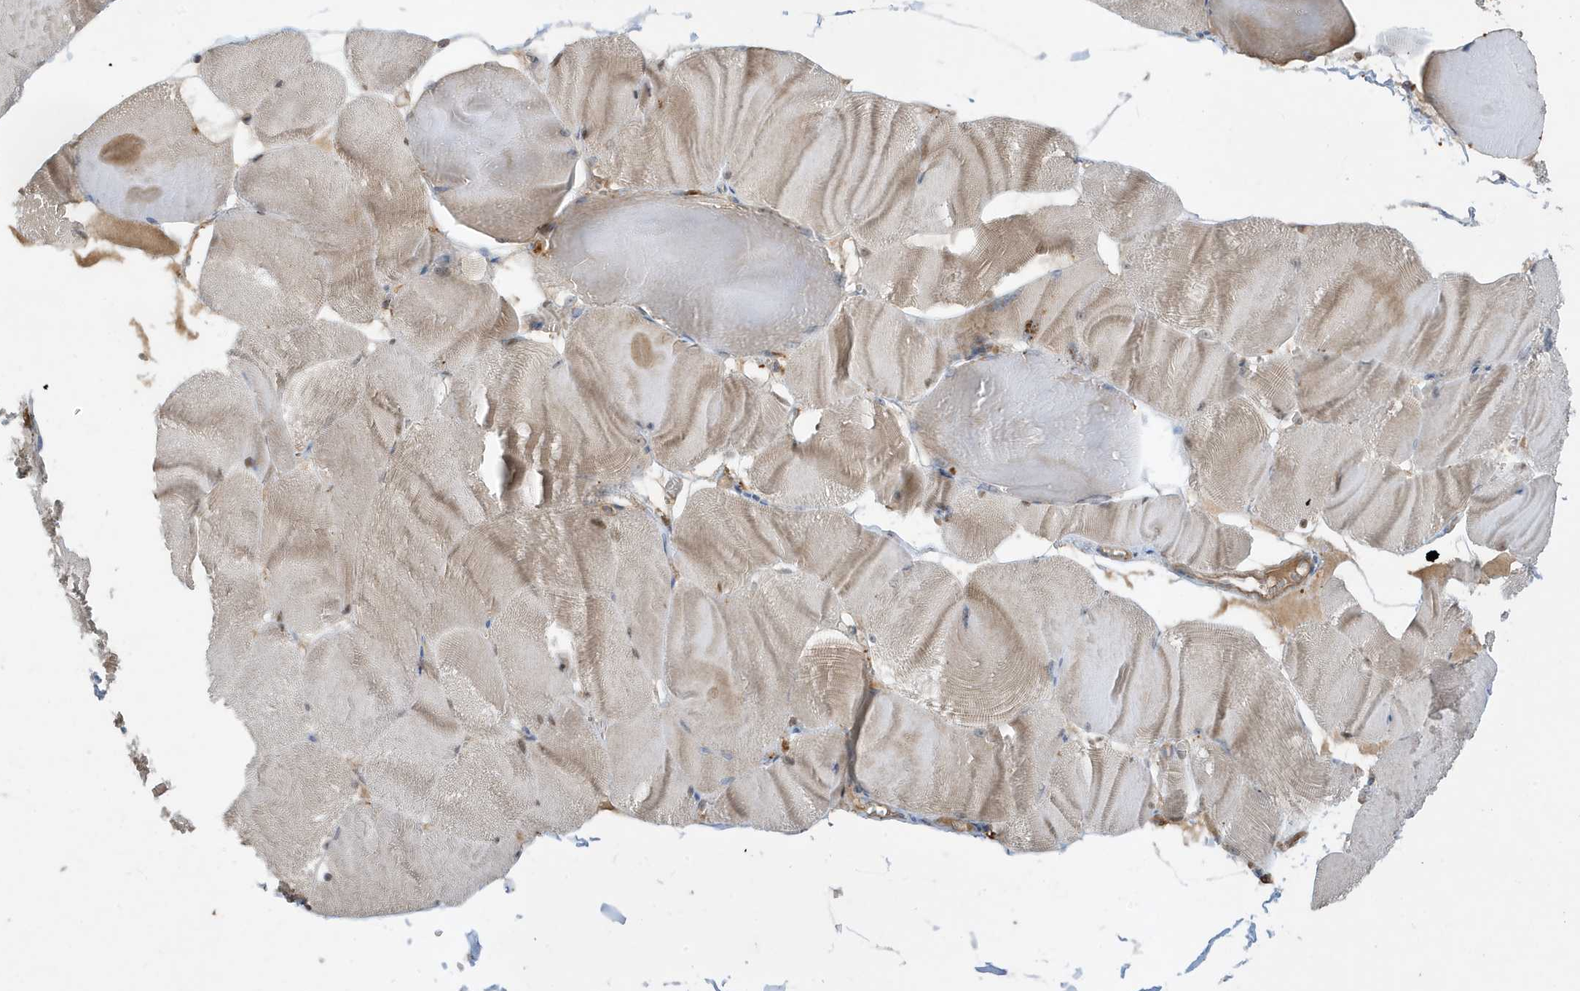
{"staining": {"intensity": "weak", "quantity": "<25%", "location": "cytoplasmic/membranous"}, "tissue": "skeletal muscle", "cell_type": "Myocytes", "image_type": "normal", "snomed": [{"axis": "morphology", "description": "Normal tissue, NOS"}, {"axis": "morphology", "description": "Basal cell carcinoma"}, {"axis": "topography", "description": "Skeletal muscle"}], "caption": "An immunohistochemistry photomicrograph of benign skeletal muscle is shown. There is no staining in myocytes of skeletal muscle.", "gene": "ABTB1", "patient": {"sex": "female", "age": 64}}